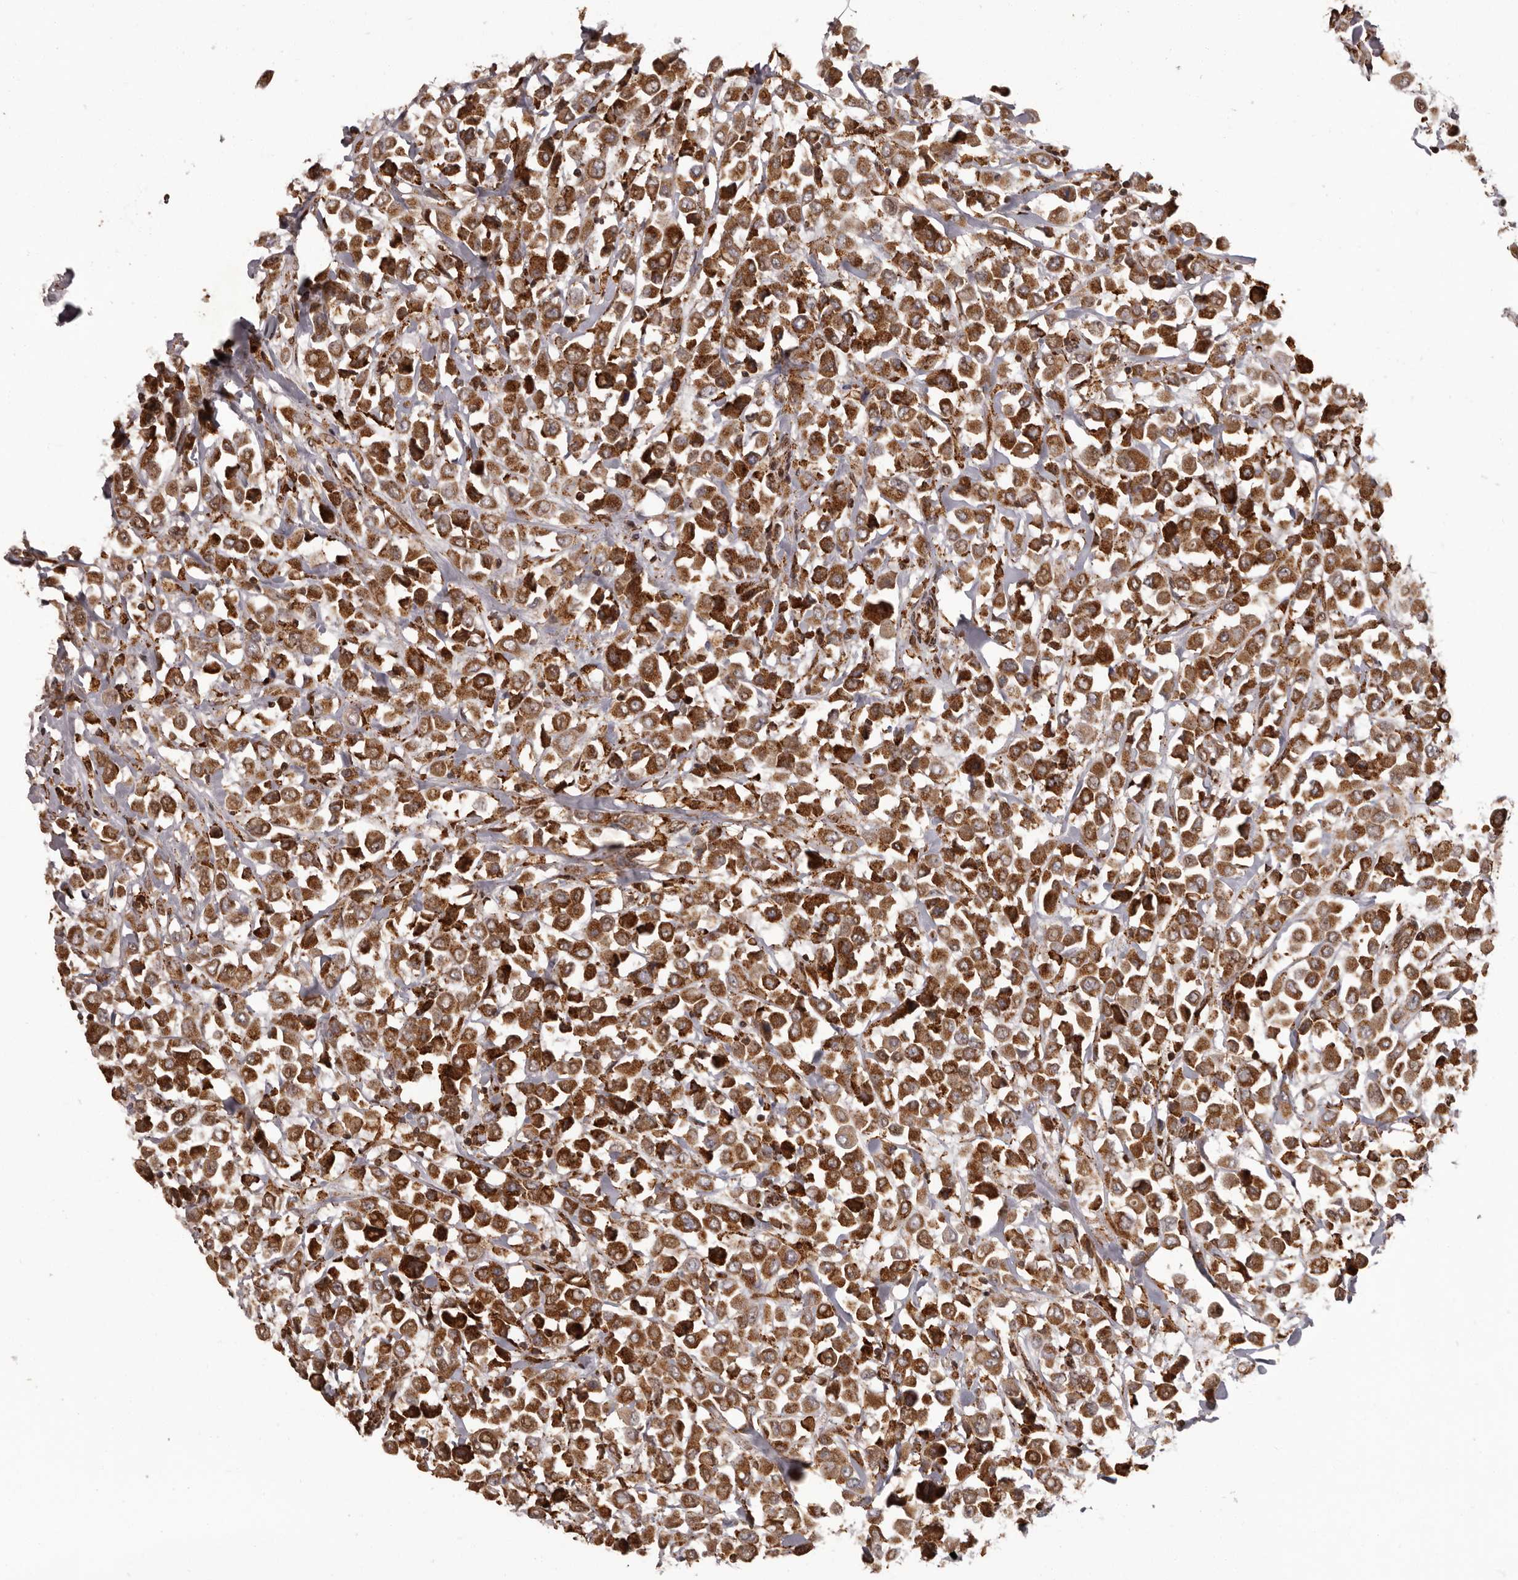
{"staining": {"intensity": "moderate", "quantity": ">75%", "location": "cytoplasmic/membranous"}, "tissue": "breast cancer", "cell_type": "Tumor cells", "image_type": "cancer", "snomed": [{"axis": "morphology", "description": "Duct carcinoma"}, {"axis": "topography", "description": "Breast"}], "caption": "High-magnification brightfield microscopy of breast invasive ductal carcinoma stained with DAB (3,3'-diaminobenzidine) (brown) and counterstained with hematoxylin (blue). tumor cells exhibit moderate cytoplasmic/membranous staining is appreciated in approximately>75% of cells.", "gene": "IL32", "patient": {"sex": "female", "age": 61}}